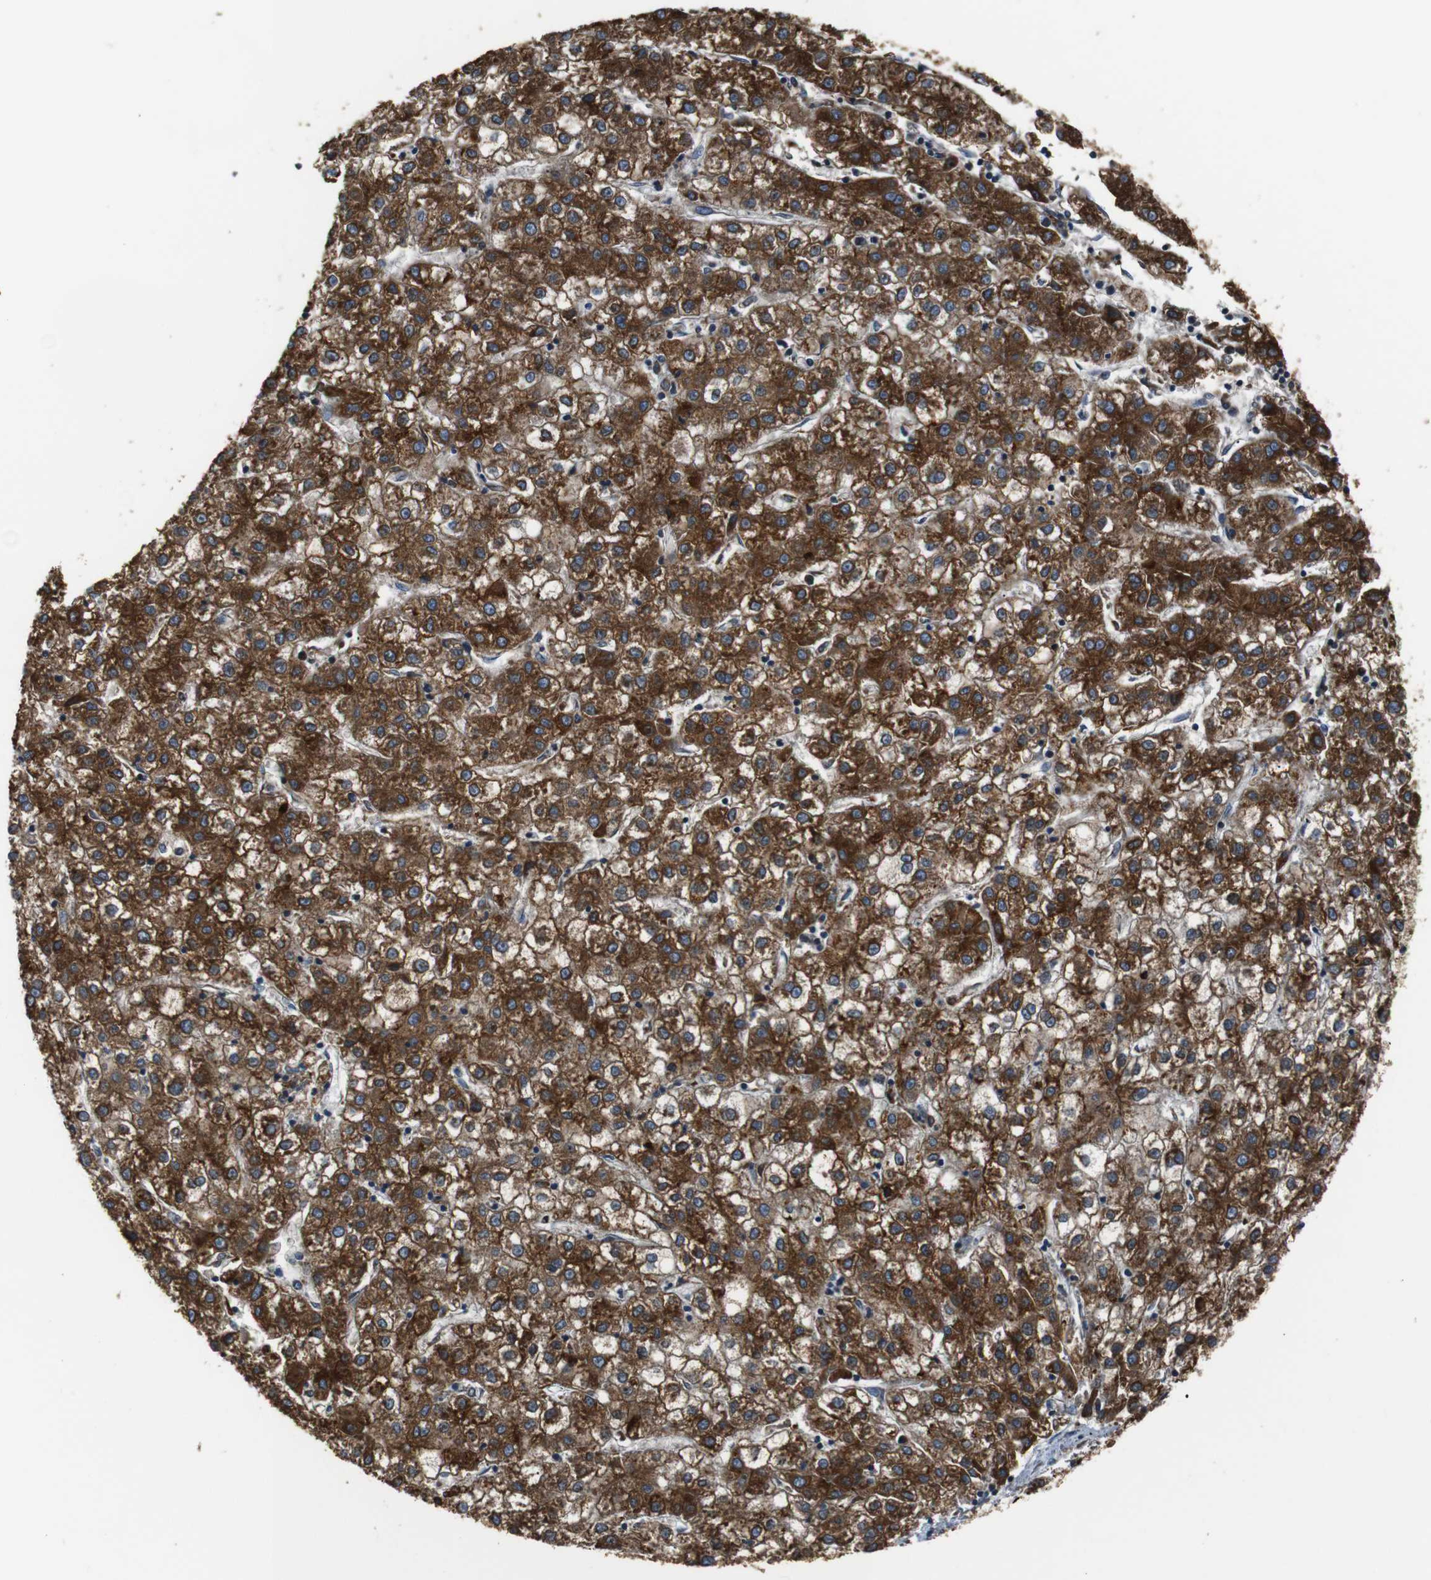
{"staining": {"intensity": "strong", "quantity": ">75%", "location": "cytoplasmic/membranous"}, "tissue": "liver cancer", "cell_type": "Tumor cells", "image_type": "cancer", "snomed": [{"axis": "morphology", "description": "Carcinoma, Hepatocellular, NOS"}, {"axis": "topography", "description": "Liver"}], "caption": "Brown immunohistochemical staining in human hepatocellular carcinoma (liver) displays strong cytoplasmic/membranous staining in approximately >75% of tumor cells.", "gene": "TMED2", "patient": {"sex": "male", "age": 72}}